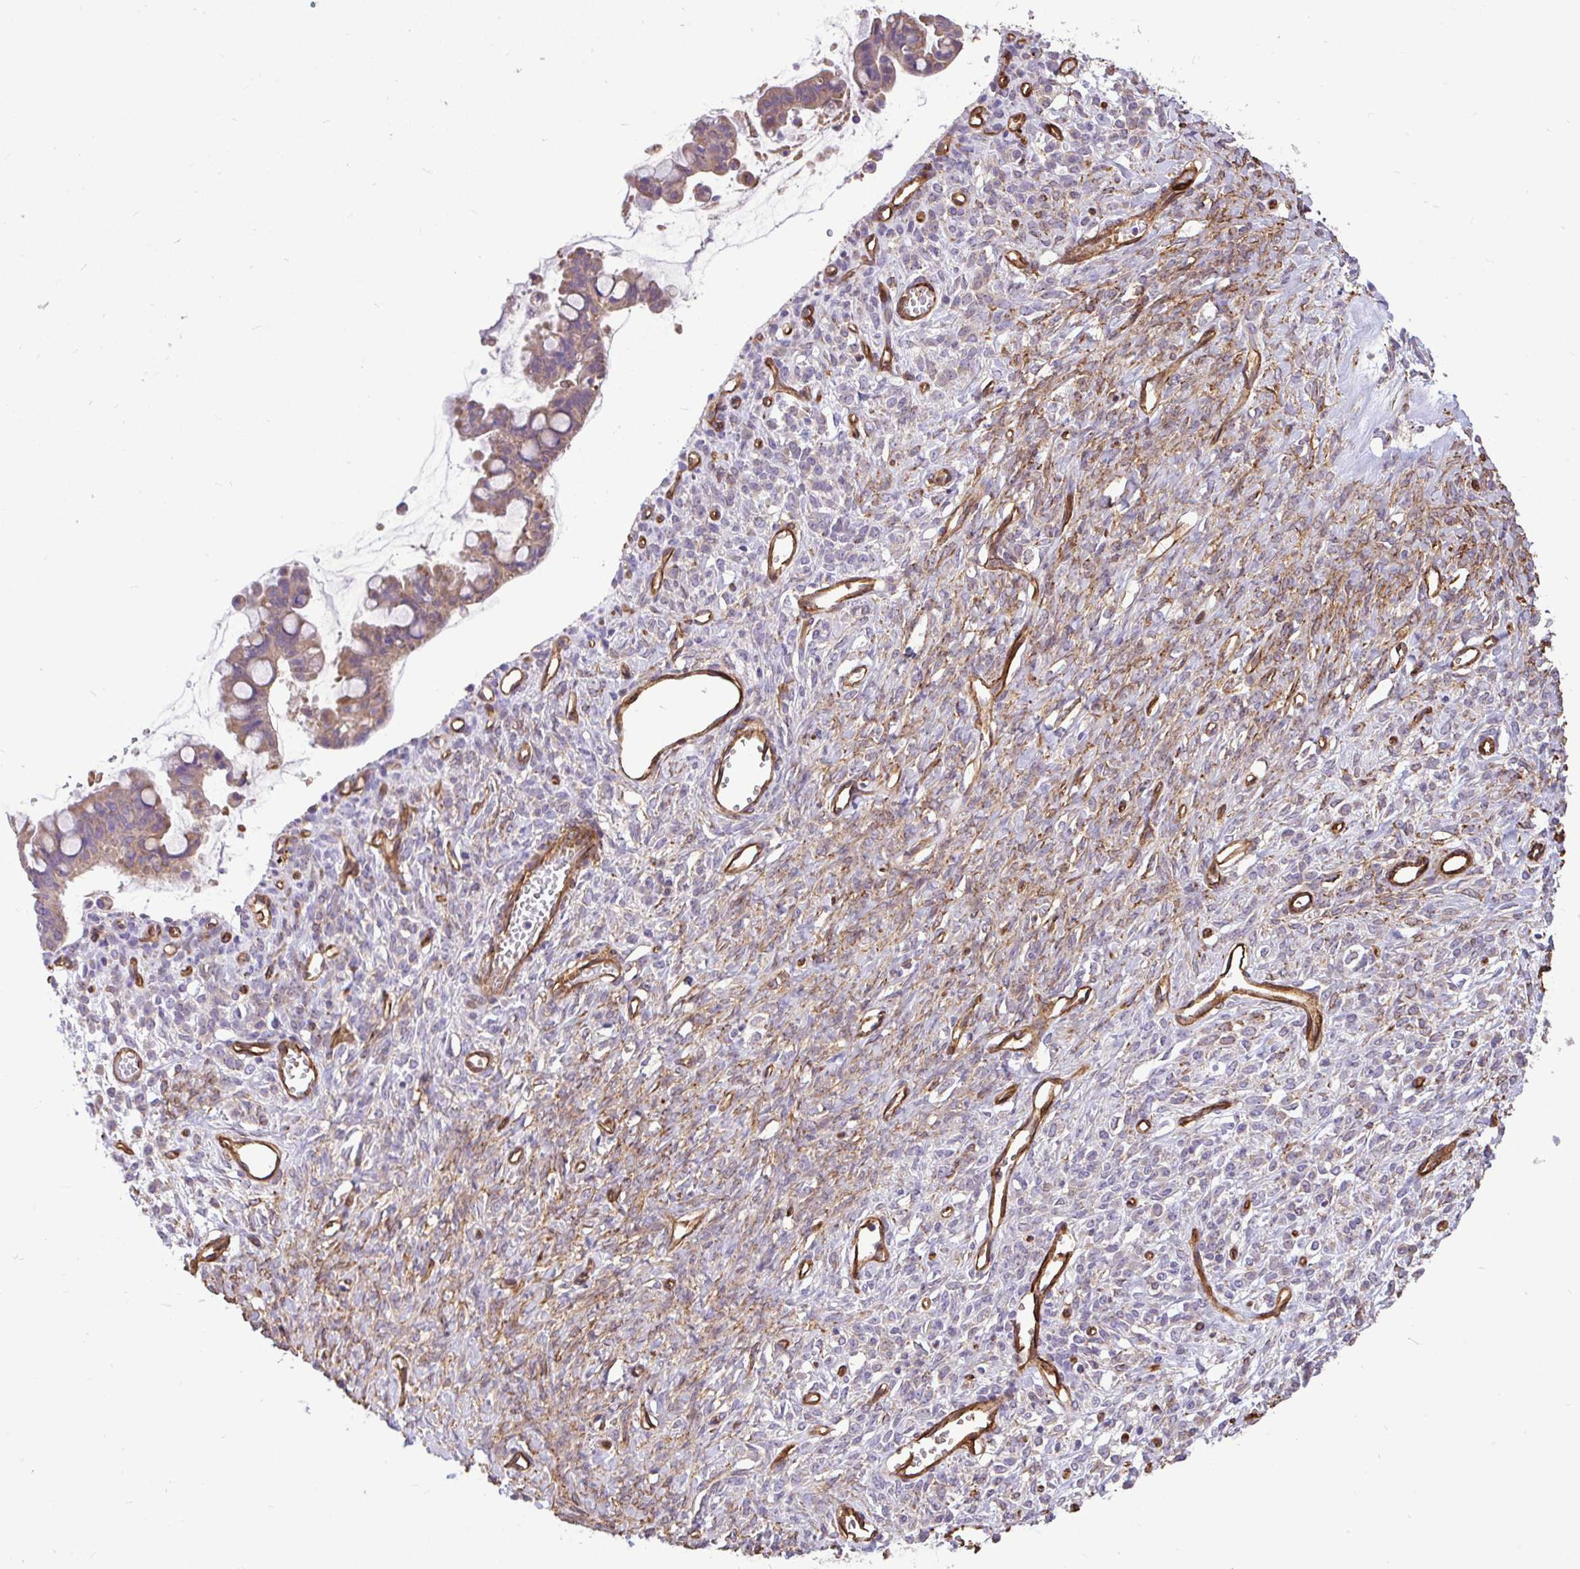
{"staining": {"intensity": "moderate", "quantity": ">75%", "location": "cytoplasmic/membranous"}, "tissue": "ovarian cancer", "cell_type": "Tumor cells", "image_type": "cancer", "snomed": [{"axis": "morphology", "description": "Cystadenocarcinoma, mucinous, NOS"}, {"axis": "topography", "description": "Ovary"}], "caption": "The histopathology image exhibits staining of ovarian cancer, revealing moderate cytoplasmic/membranous protein staining (brown color) within tumor cells.", "gene": "PTPRK", "patient": {"sex": "female", "age": 73}}